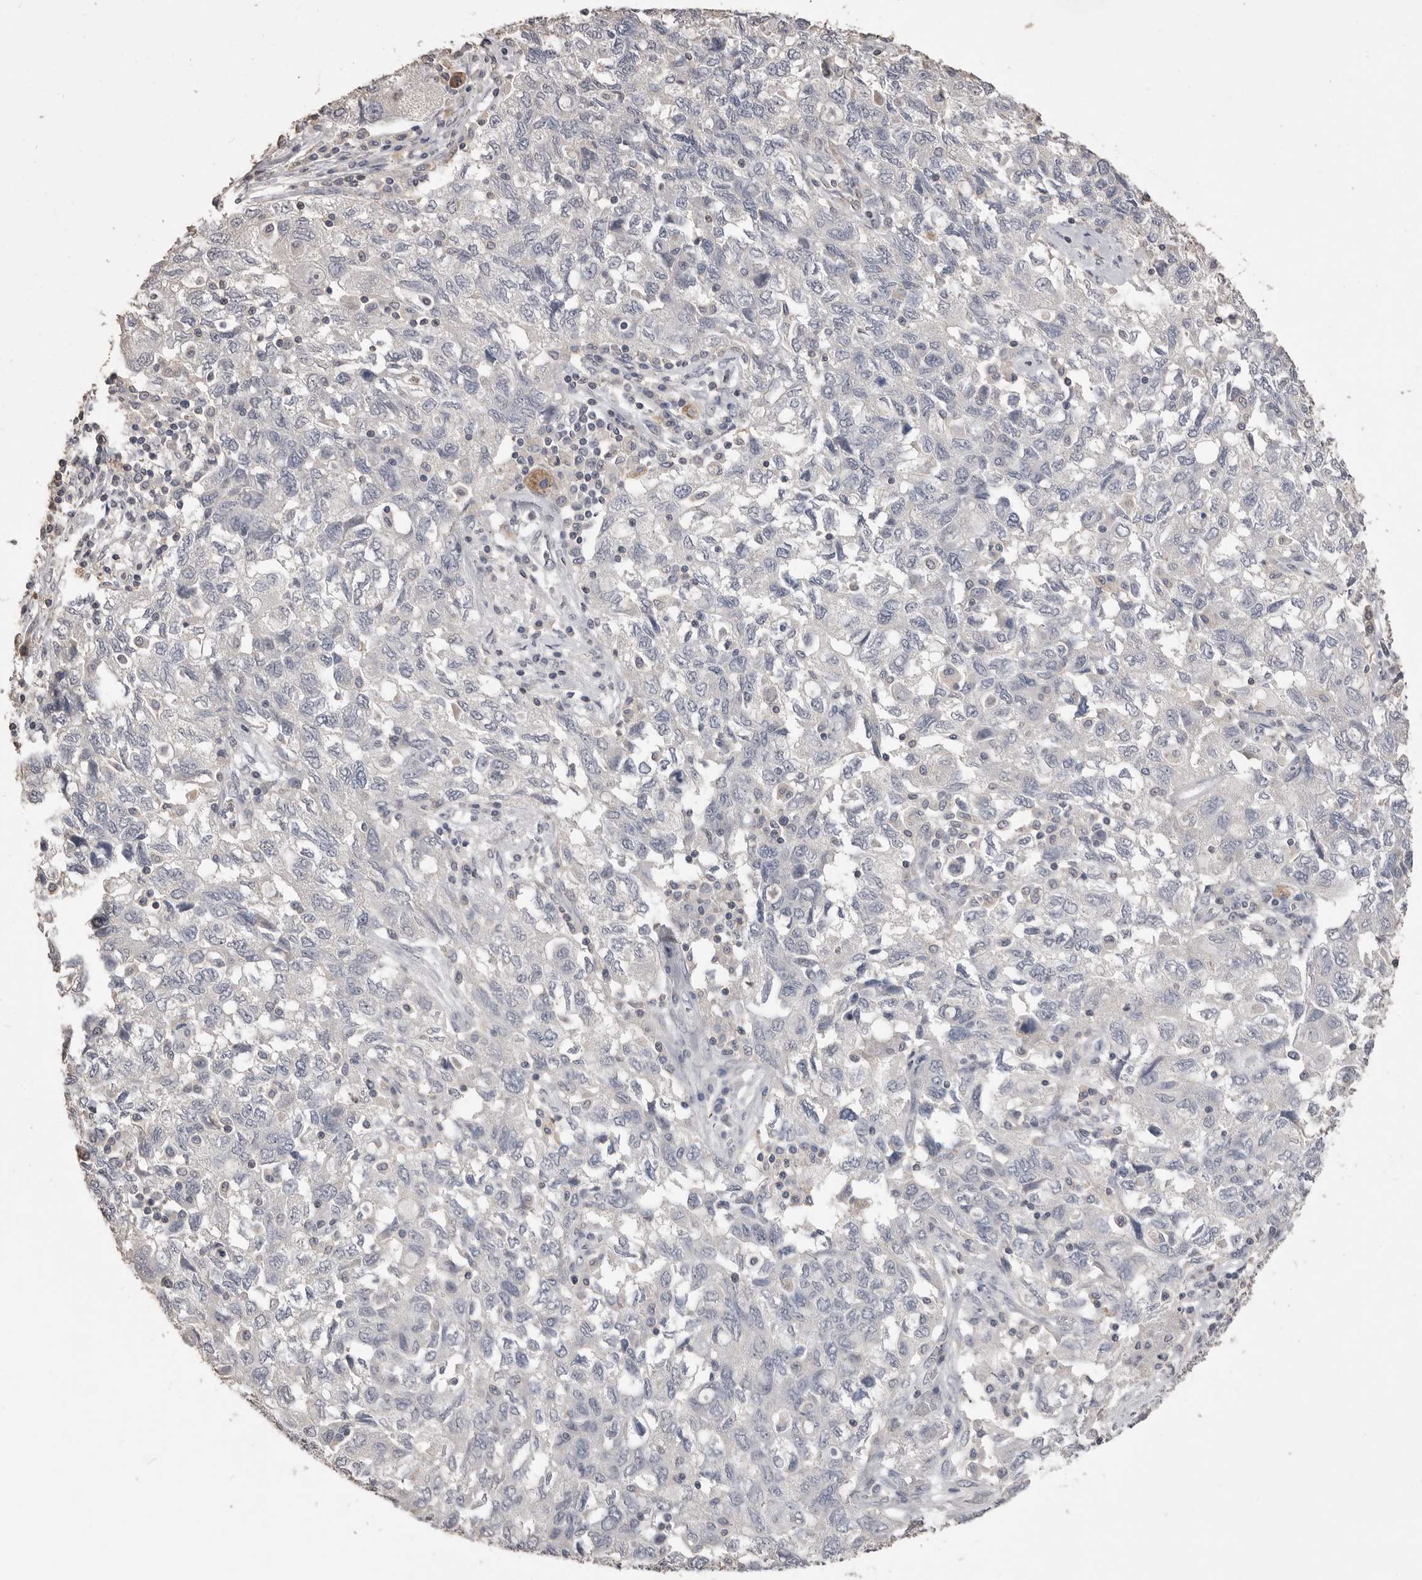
{"staining": {"intensity": "negative", "quantity": "none", "location": "none"}, "tissue": "ovarian cancer", "cell_type": "Tumor cells", "image_type": "cancer", "snomed": [{"axis": "morphology", "description": "Carcinoma, NOS"}, {"axis": "morphology", "description": "Cystadenocarcinoma, serous, NOS"}, {"axis": "topography", "description": "Ovary"}], "caption": "An image of human ovarian cancer (carcinoma) is negative for staining in tumor cells.", "gene": "MMP7", "patient": {"sex": "female", "age": 69}}